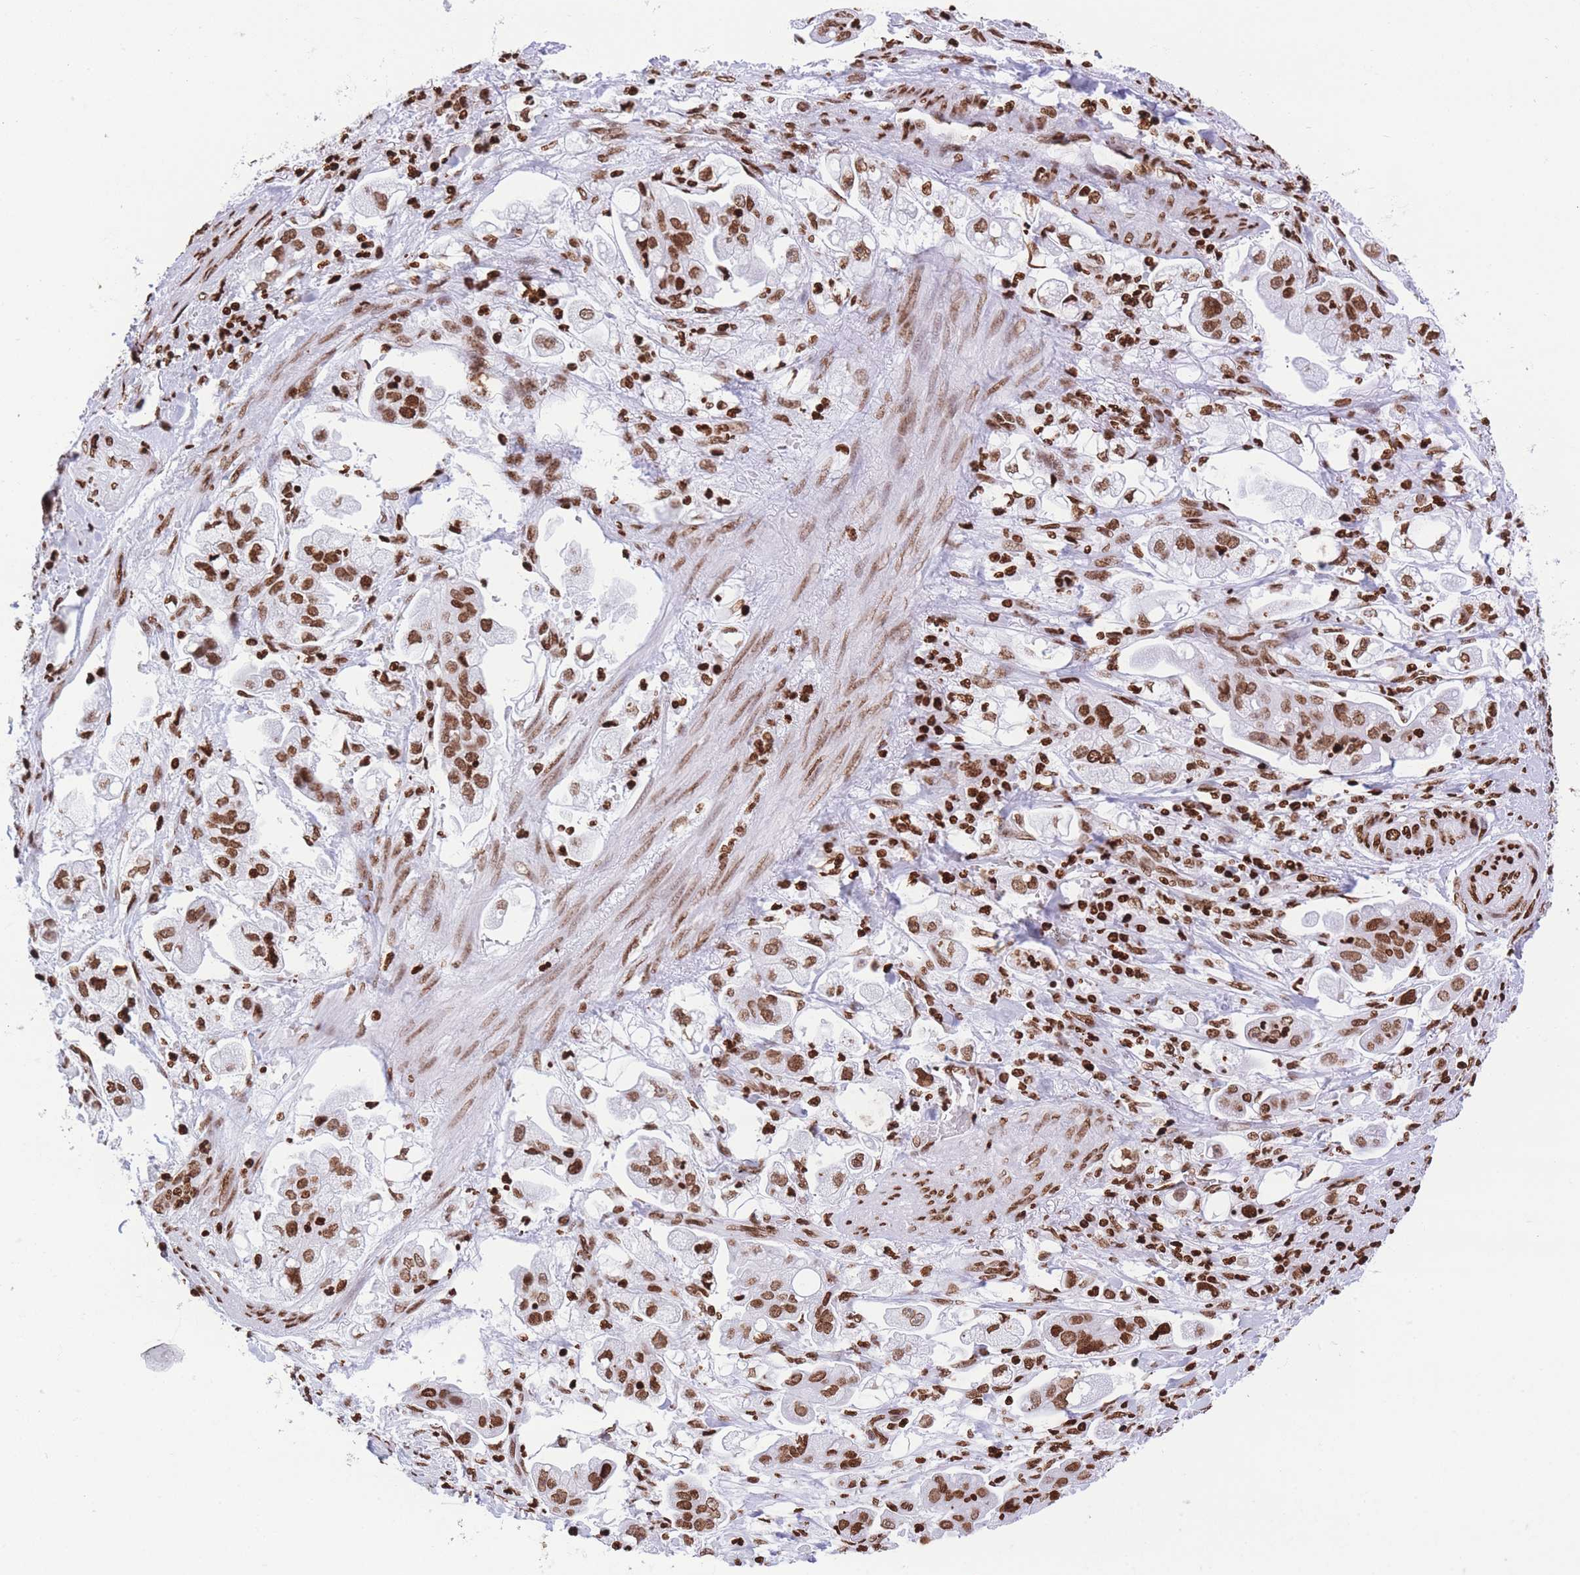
{"staining": {"intensity": "moderate", "quantity": ">75%", "location": "nuclear"}, "tissue": "stomach cancer", "cell_type": "Tumor cells", "image_type": "cancer", "snomed": [{"axis": "morphology", "description": "Adenocarcinoma, NOS"}, {"axis": "topography", "description": "Stomach"}], "caption": "IHC staining of adenocarcinoma (stomach), which shows medium levels of moderate nuclear expression in approximately >75% of tumor cells indicating moderate nuclear protein positivity. The staining was performed using DAB (3,3'-diaminobenzidine) (brown) for protein detection and nuclei were counterstained in hematoxylin (blue).", "gene": "H2BC11", "patient": {"sex": "male", "age": 62}}